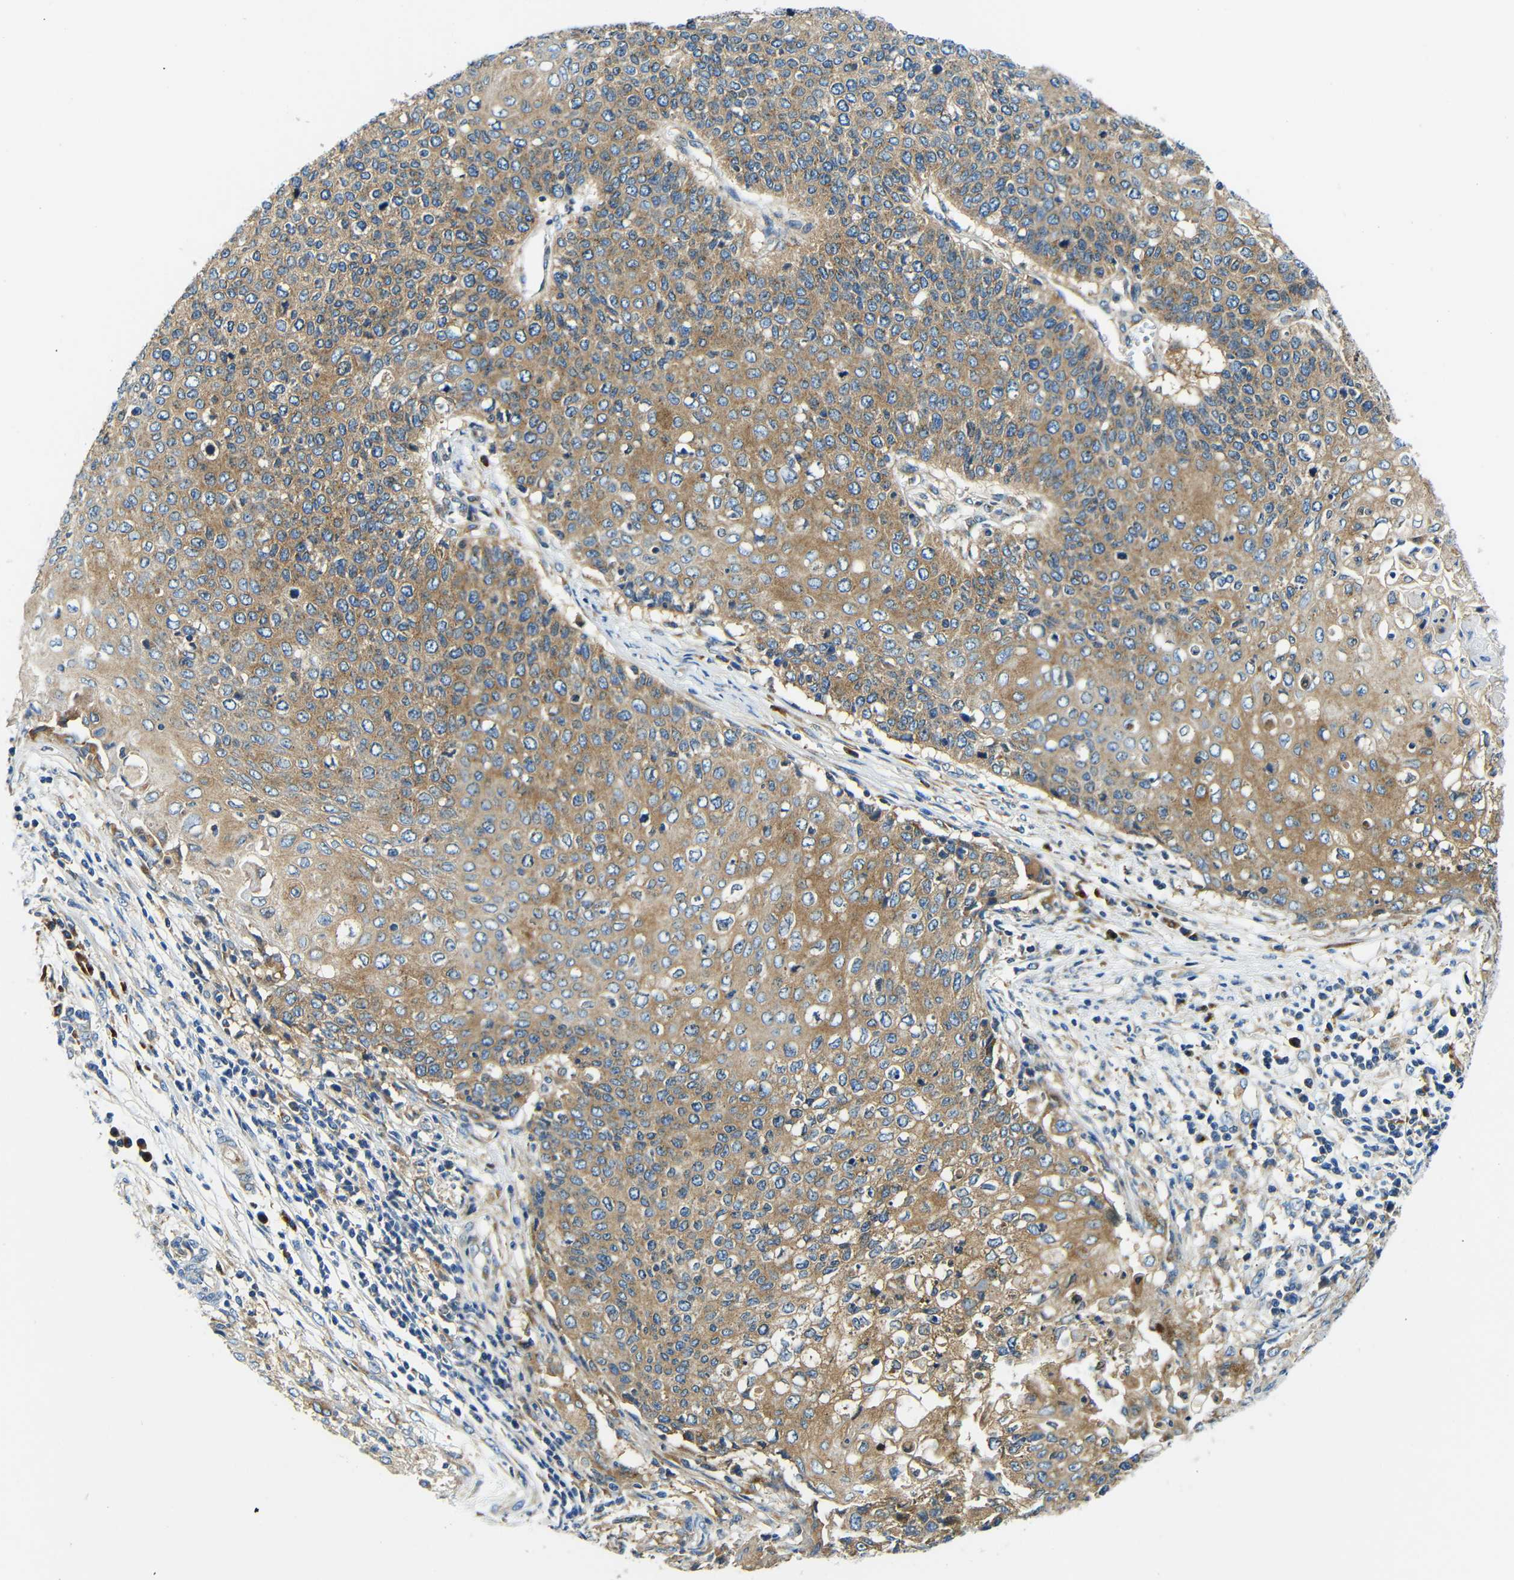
{"staining": {"intensity": "moderate", "quantity": ">75%", "location": "cytoplasmic/membranous"}, "tissue": "cervical cancer", "cell_type": "Tumor cells", "image_type": "cancer", "snomed": [{"axis": "morphology", "description": "Squamous cell carcinoma, NOS"}, {"axis": "topography", "description": "Cervix"}], "caption": "Cervical cancer (squamous cell carcinoma) tissue shows moderate cytoplasmic/membranous staining in approximately >75% of tumor cells, visualized by immunohistochemistry.", "gene": "USO1", "patient": {"sex": "female", "age": 39}}